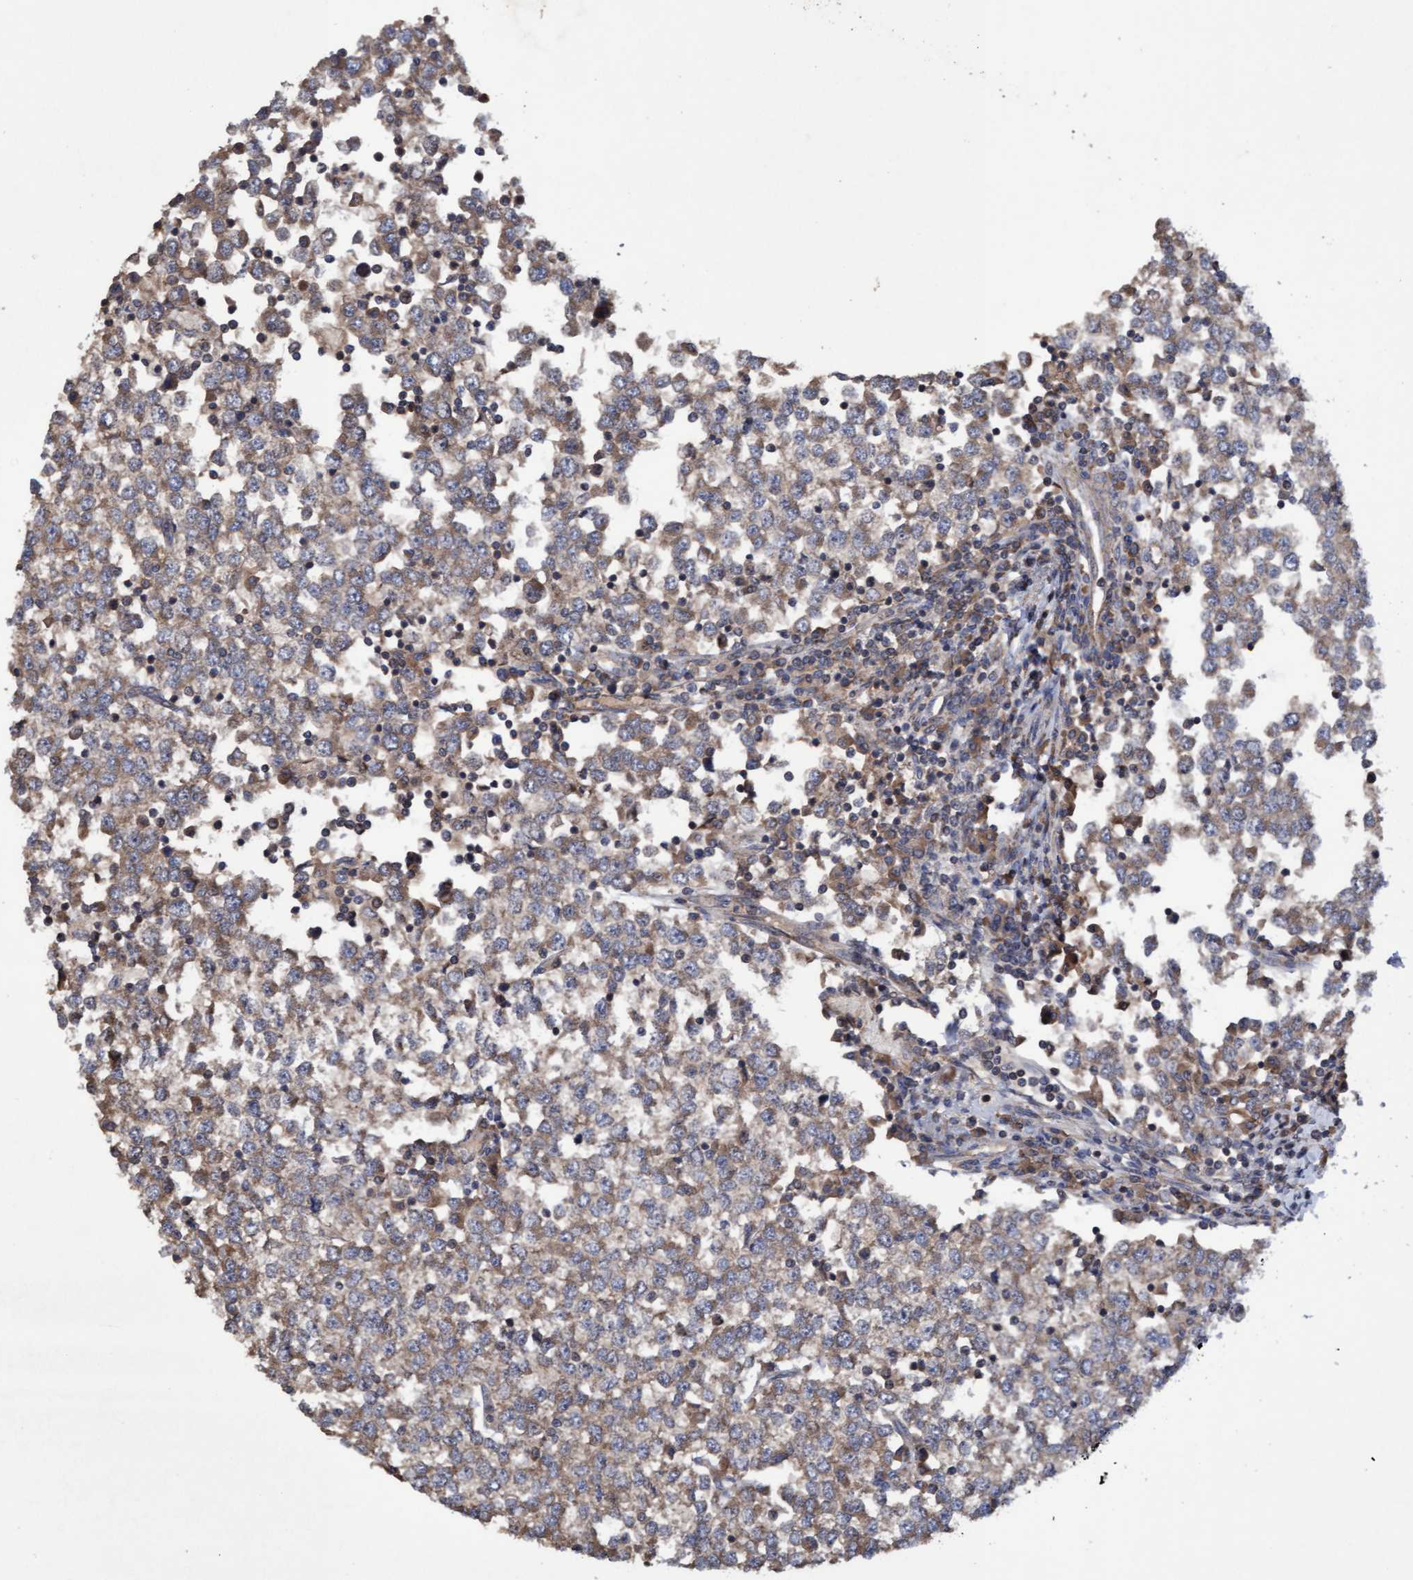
{"staining": {"intensity": "weak", "quantity": ">75%", "location": "cytoplasmic/membranous"}, "tissue": "testis cancer", "cell_type": "Tumor cells", "image_type": "cancer", "snomed": [{"axis": "morphology", "description": "Seminoma, NOS"}, {"axis": "topography", "description": "Testis"}], "caption": "Protein expression analysis of human testis cancer reveals weak cytoplasmic/membranous positivity in approximately >75% of tumor cells. (DAB = brown stain, brightfield microscopy at high magnification).", "gene": "ELP5", "patient": {"sex": "male", "age": 65}}